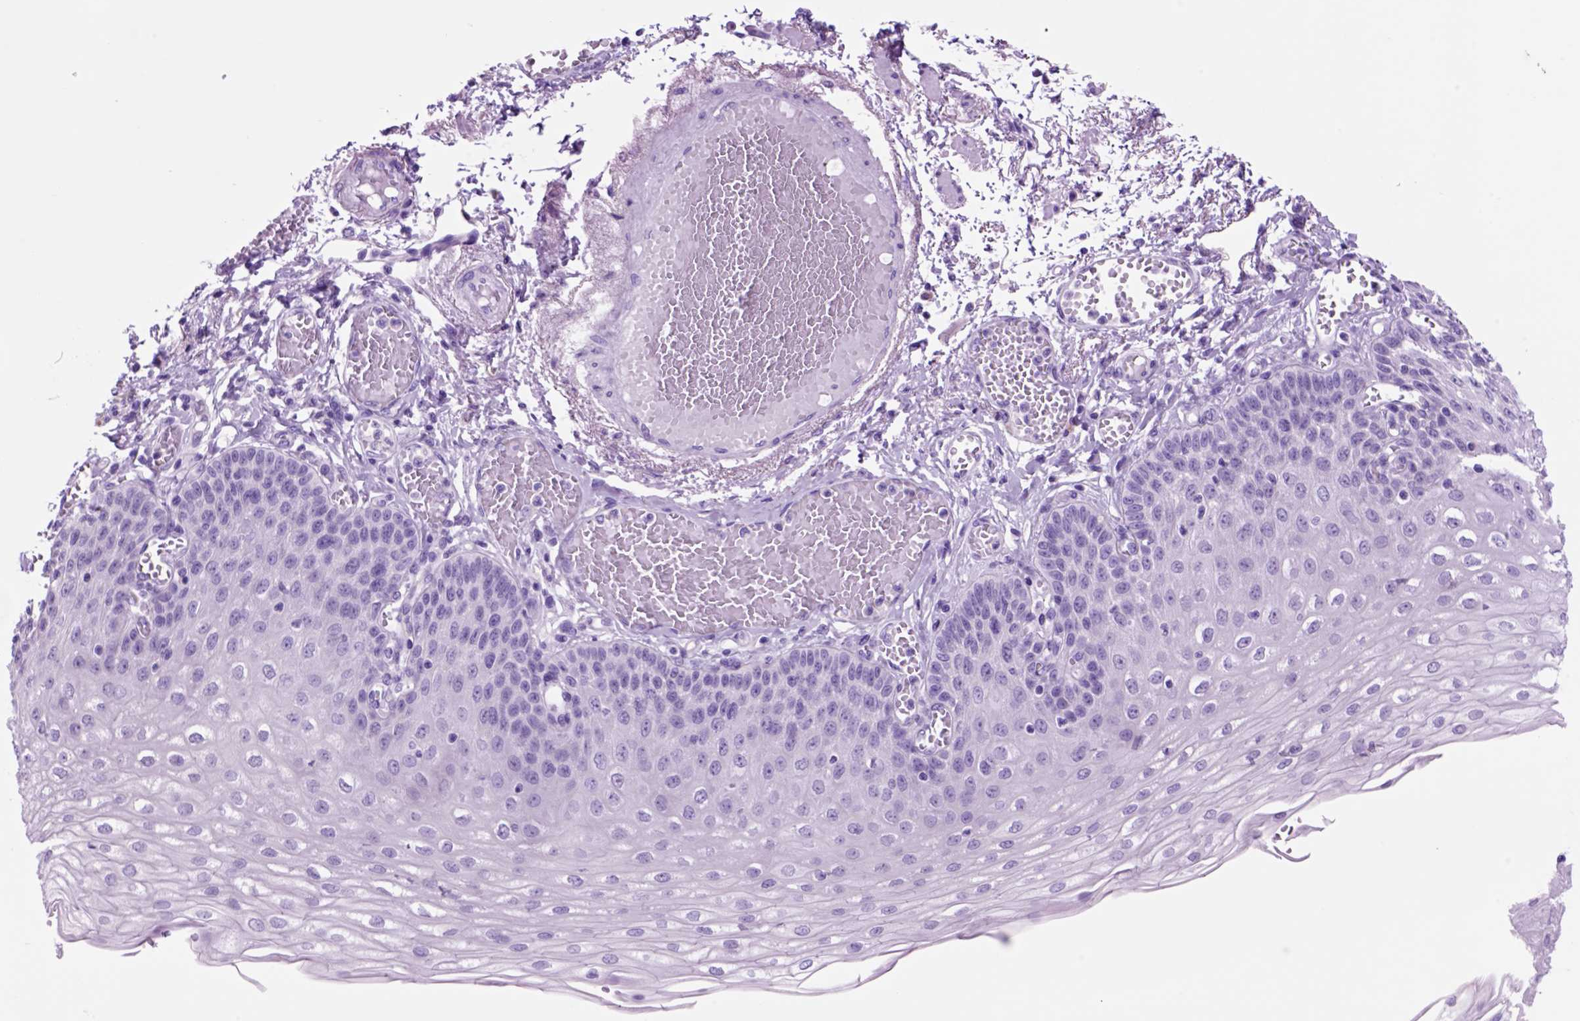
{"staining": {"intensity": "negative", "quantity": "none", "location": "none"}, "tissue": "esophagus", "cell_type": "Squamous epithelial cells", "image_type": "normal", "snomed": [{"axis": "morphology", "description": "Normal tissue, NOS"}, {"axis": "morphology", "description": "Adenocarcinoma, NOS"}, {"axis": "topography", "description": "Esophagus"}], "caption": "Immunohistochemical staining of benign esophagus displays no significant positivity in squamous epithelial cells. (Stains: DAB IHC with hematoxylin counter stain, Microscopy: brightfield microscopy at high magnification).", "gene": "HHIPL2", "patient": {"sex": "male", "age": 81}}